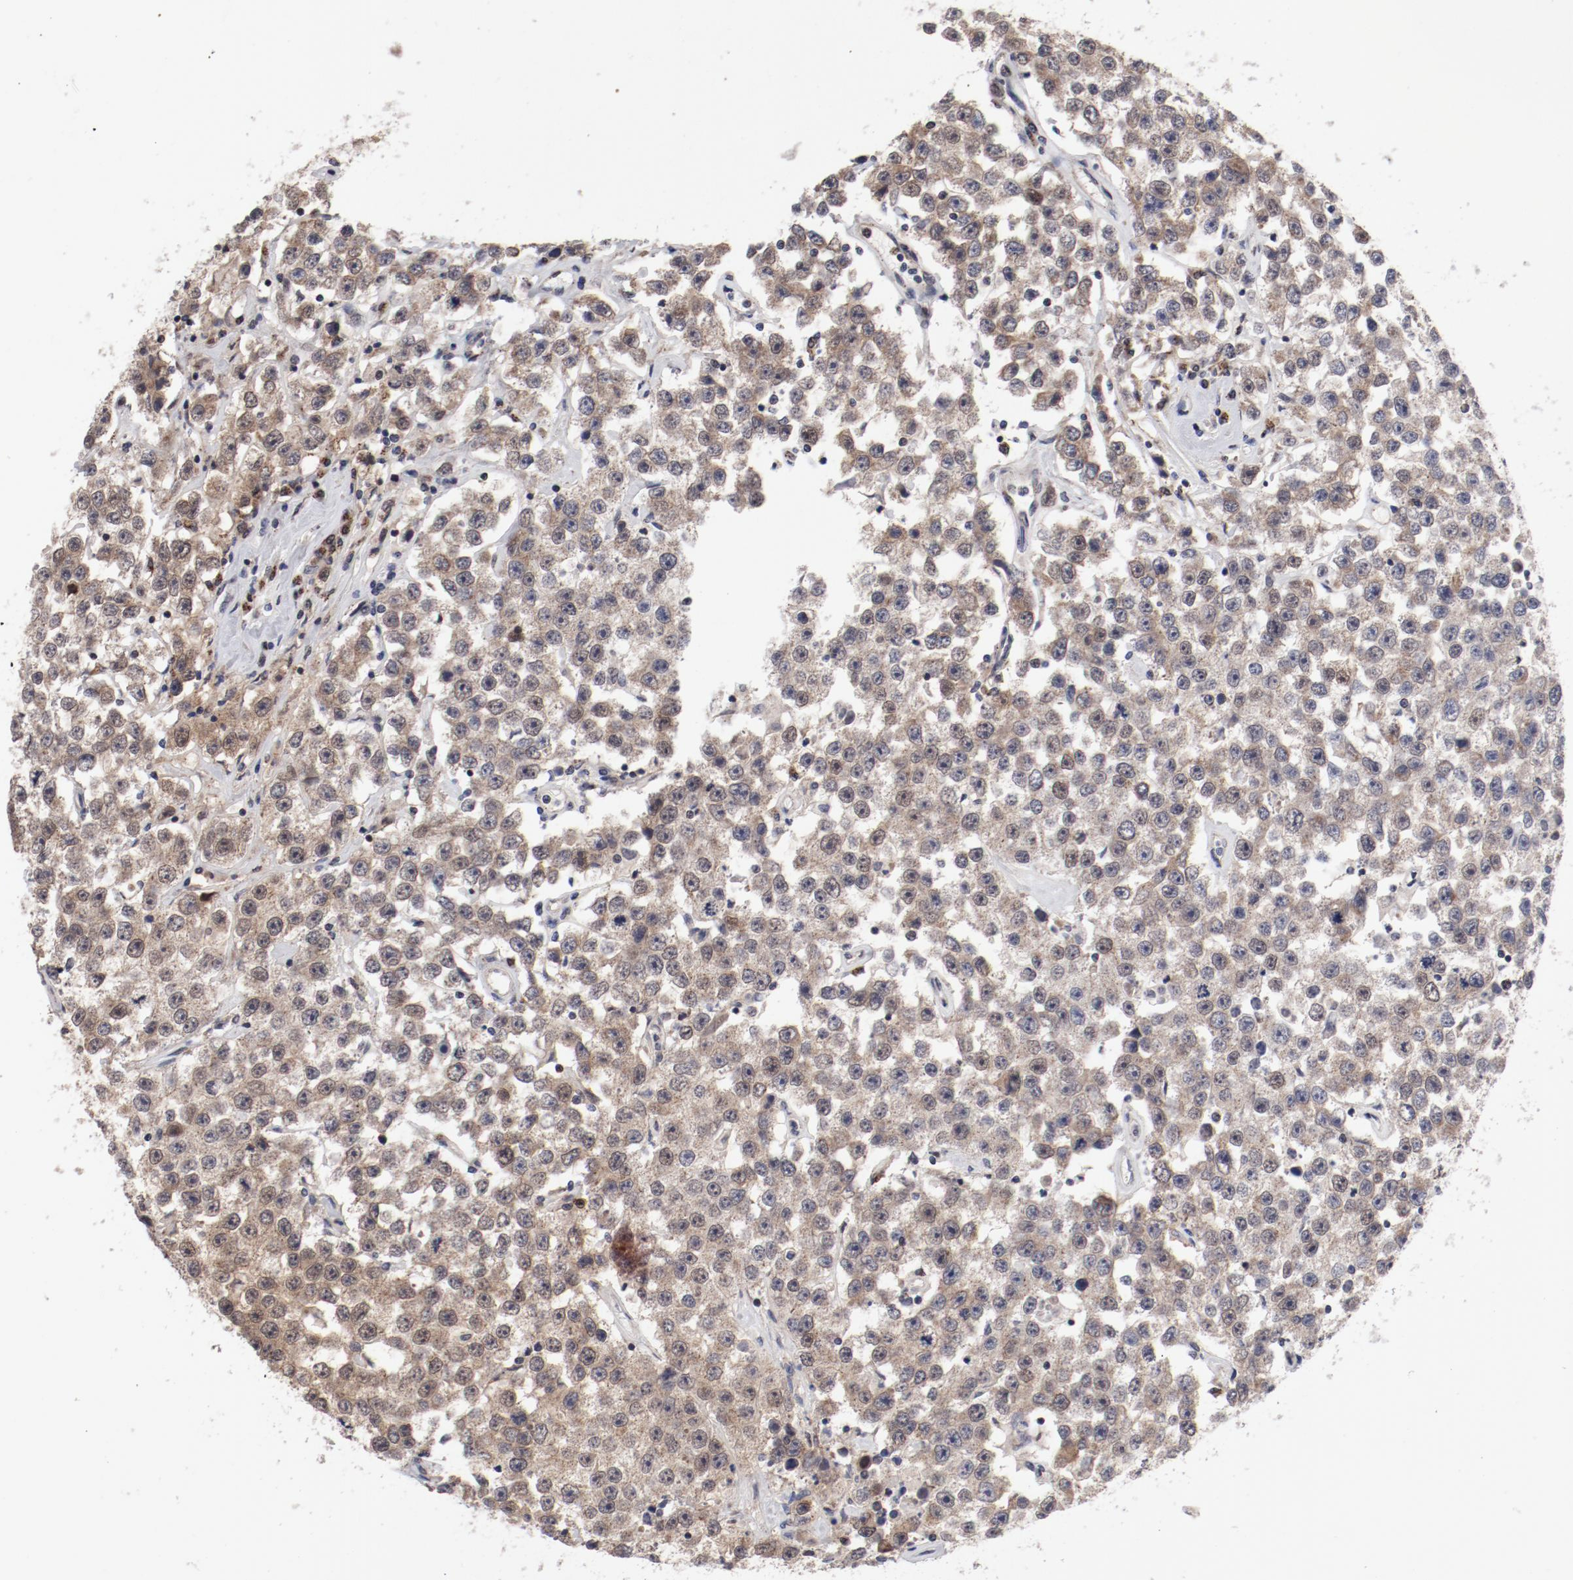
{"staining": {"intensity": "weak", "quantity": ">75%", "location": "cytoplasmic/membranous"}, "tissue": "testis cancer", "cell_type": "Tumor cells", "image_type": "cancer", "snomed": [{"axis": "morphology", "description": "Seminoma, NOS"}, {"axis": "topography", "description": "Testis"}], "caption": "IHC (DAB) staining of seminoma (testis) displays weak cytoplasmic/membranous protein expression in about >75% of tumor cells. The staining was performed using DAB to visualize the protein expression in brown, while the nuclei were stained in blue with hematoxylin (Magnification: 20x).", "gene": "RPL12", "patient": {"sex": "male", "age": 52}}